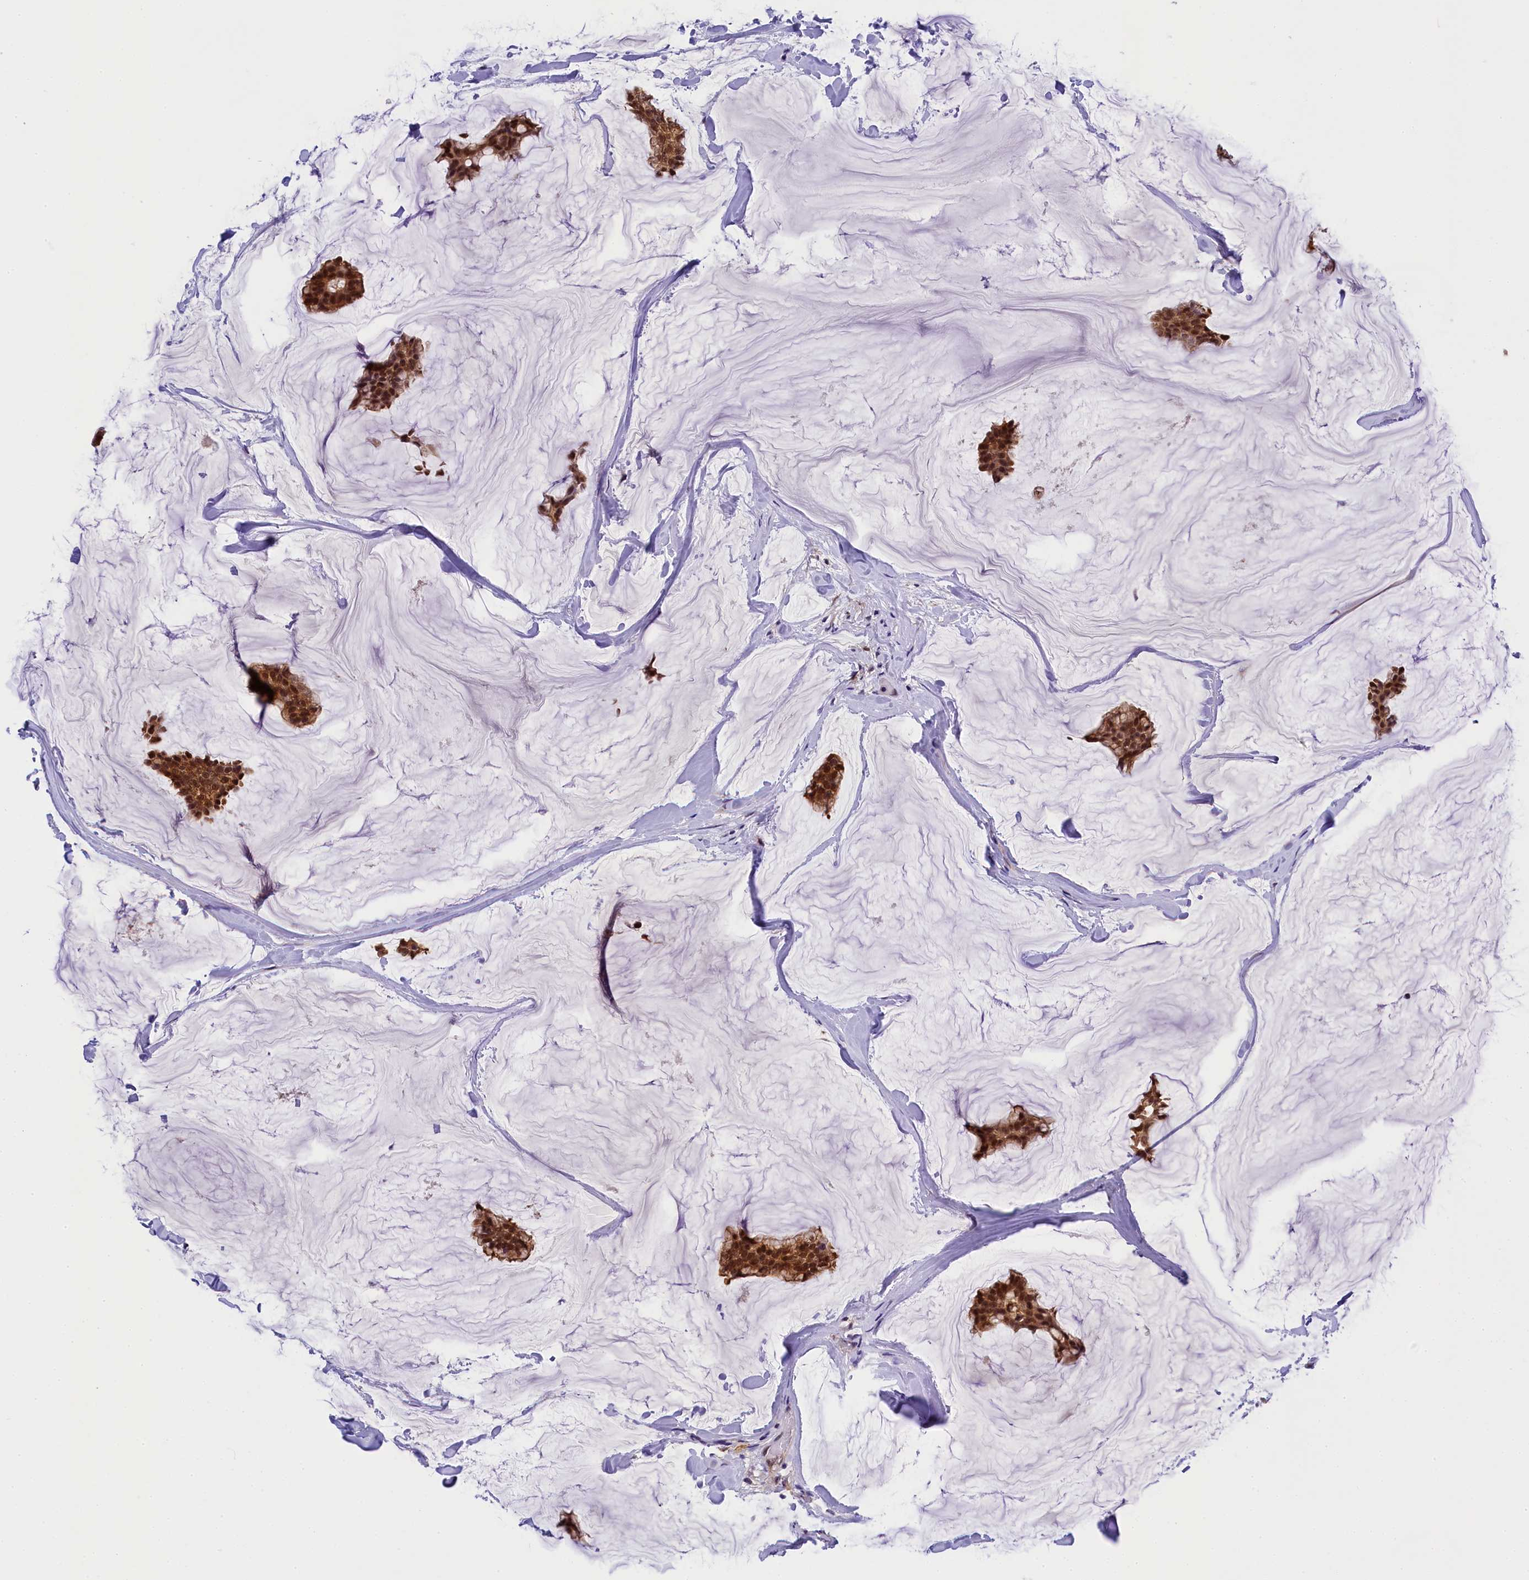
{"staining": {"intensity": "moderate", "quantity": ">75%", "location": "cytoplasmic/membranous,nuclear"}, "tissue": "breast cancer", "cell_type": "Tumor cells", "image_type": "cancer", "snomed": [{"axis": "morphology", "description": "Duct carcinoma"}, {"axis": "topography", "description": "Breast"}], "caption": "Immunohistochemical staining of breast cancer (invasive ductal carcinoma) reveals moderate cytoplasmic/membranous and nuclear protein expression in about >75% of tumor cells.", "gene": "EIF6", "patient": {"sex": "female", "age": 93}}